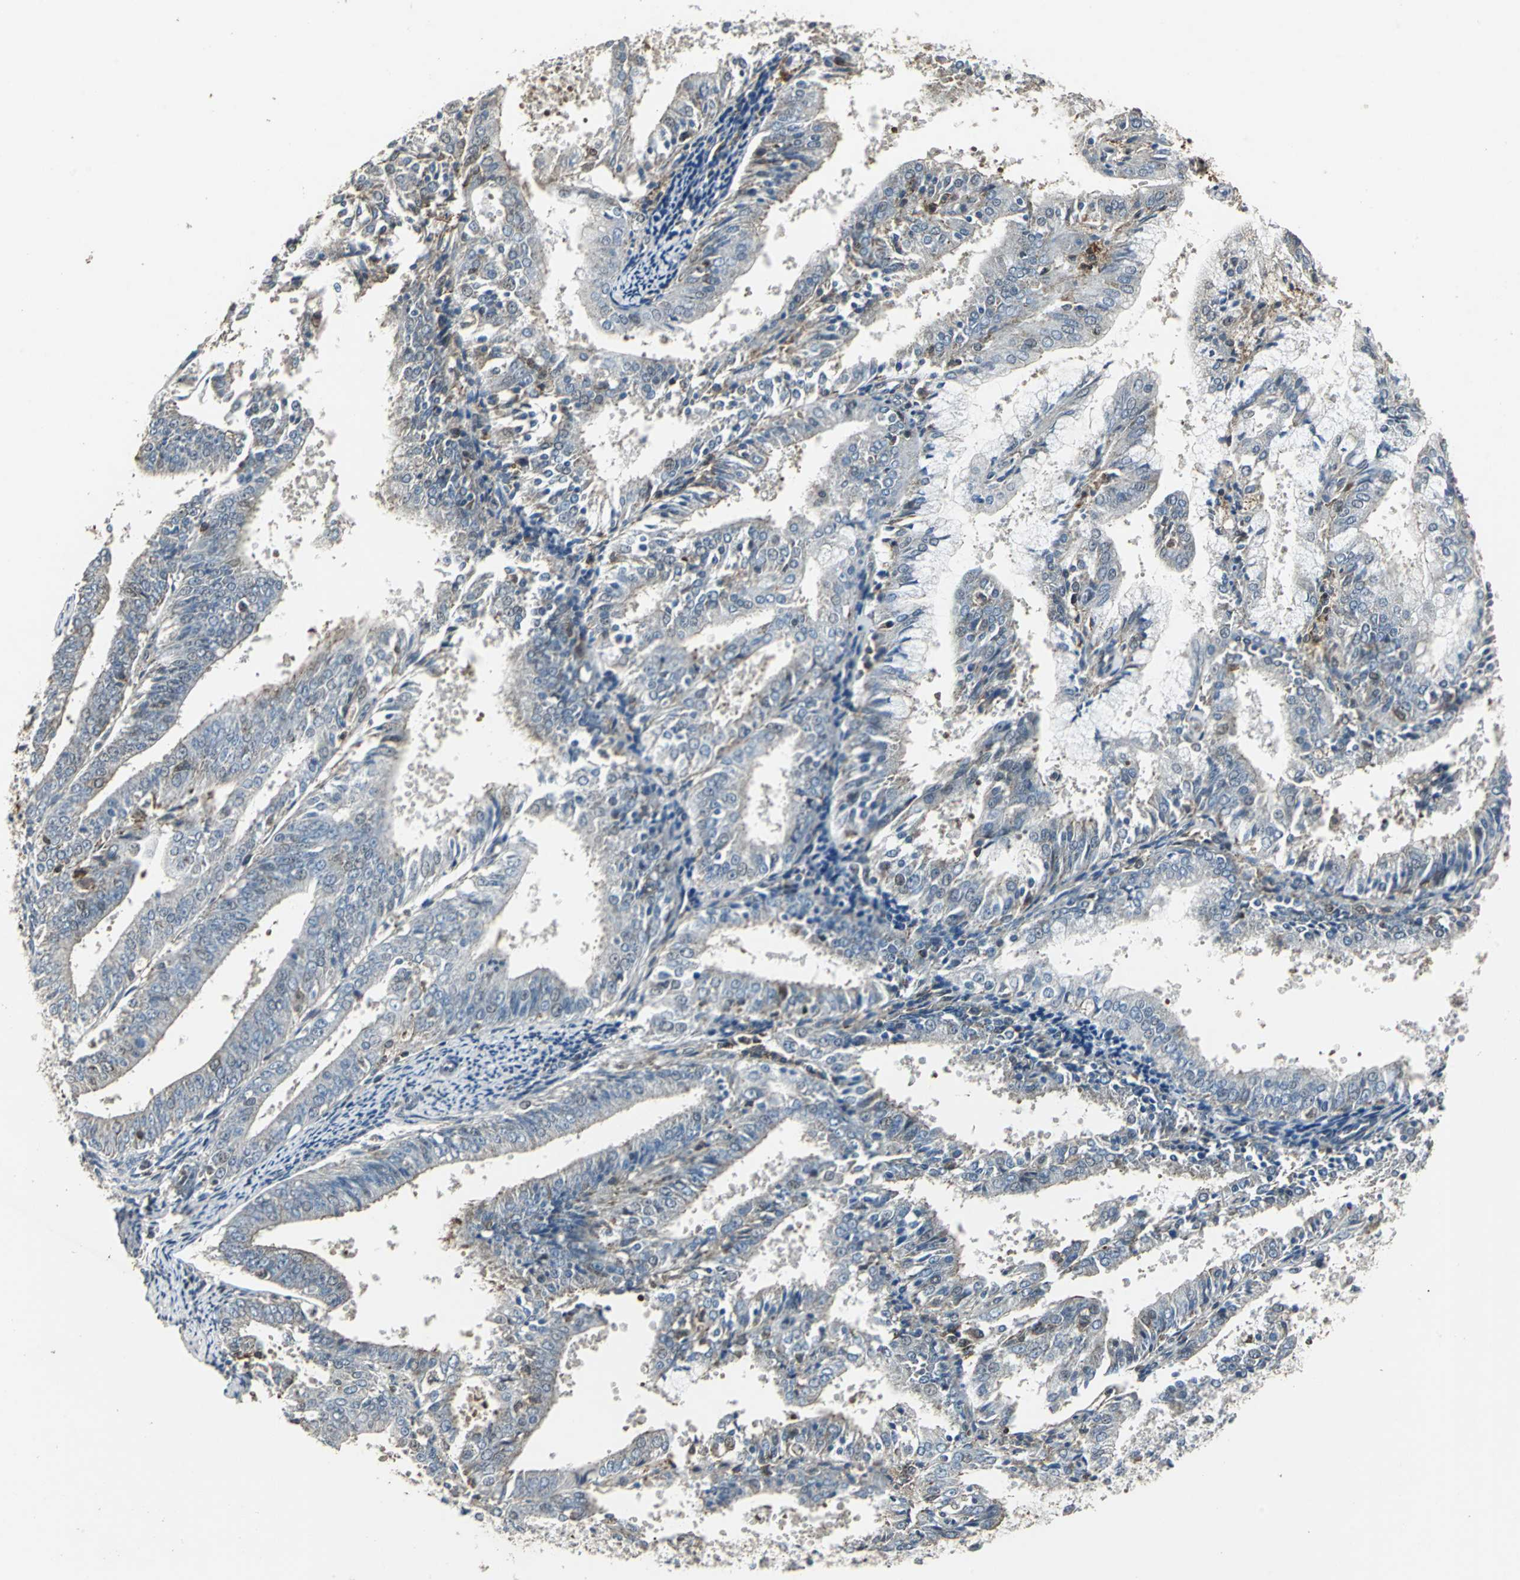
{"staining": {"intensity": "weak", "quantity": "<25%", "location": "cytoplasmic/membranous"}, "tissue": "endometrial cancer", "cell_type": "Tumor cells", "image_type": "cancer", "snomed": [{"axis": "morphology", "description": "Adenocarcinoma, NOS"}, {"axis": "topography", "description": "Endometrium"}], "caption": "IHC histopathology image of neoplastic tissue: adenocarcinoma (endometrial) stained with DAB reveals no significant protein staining in tumor cells.", "gene": "DNAJB4", "patient": {"sex": "female", "age": 63}}